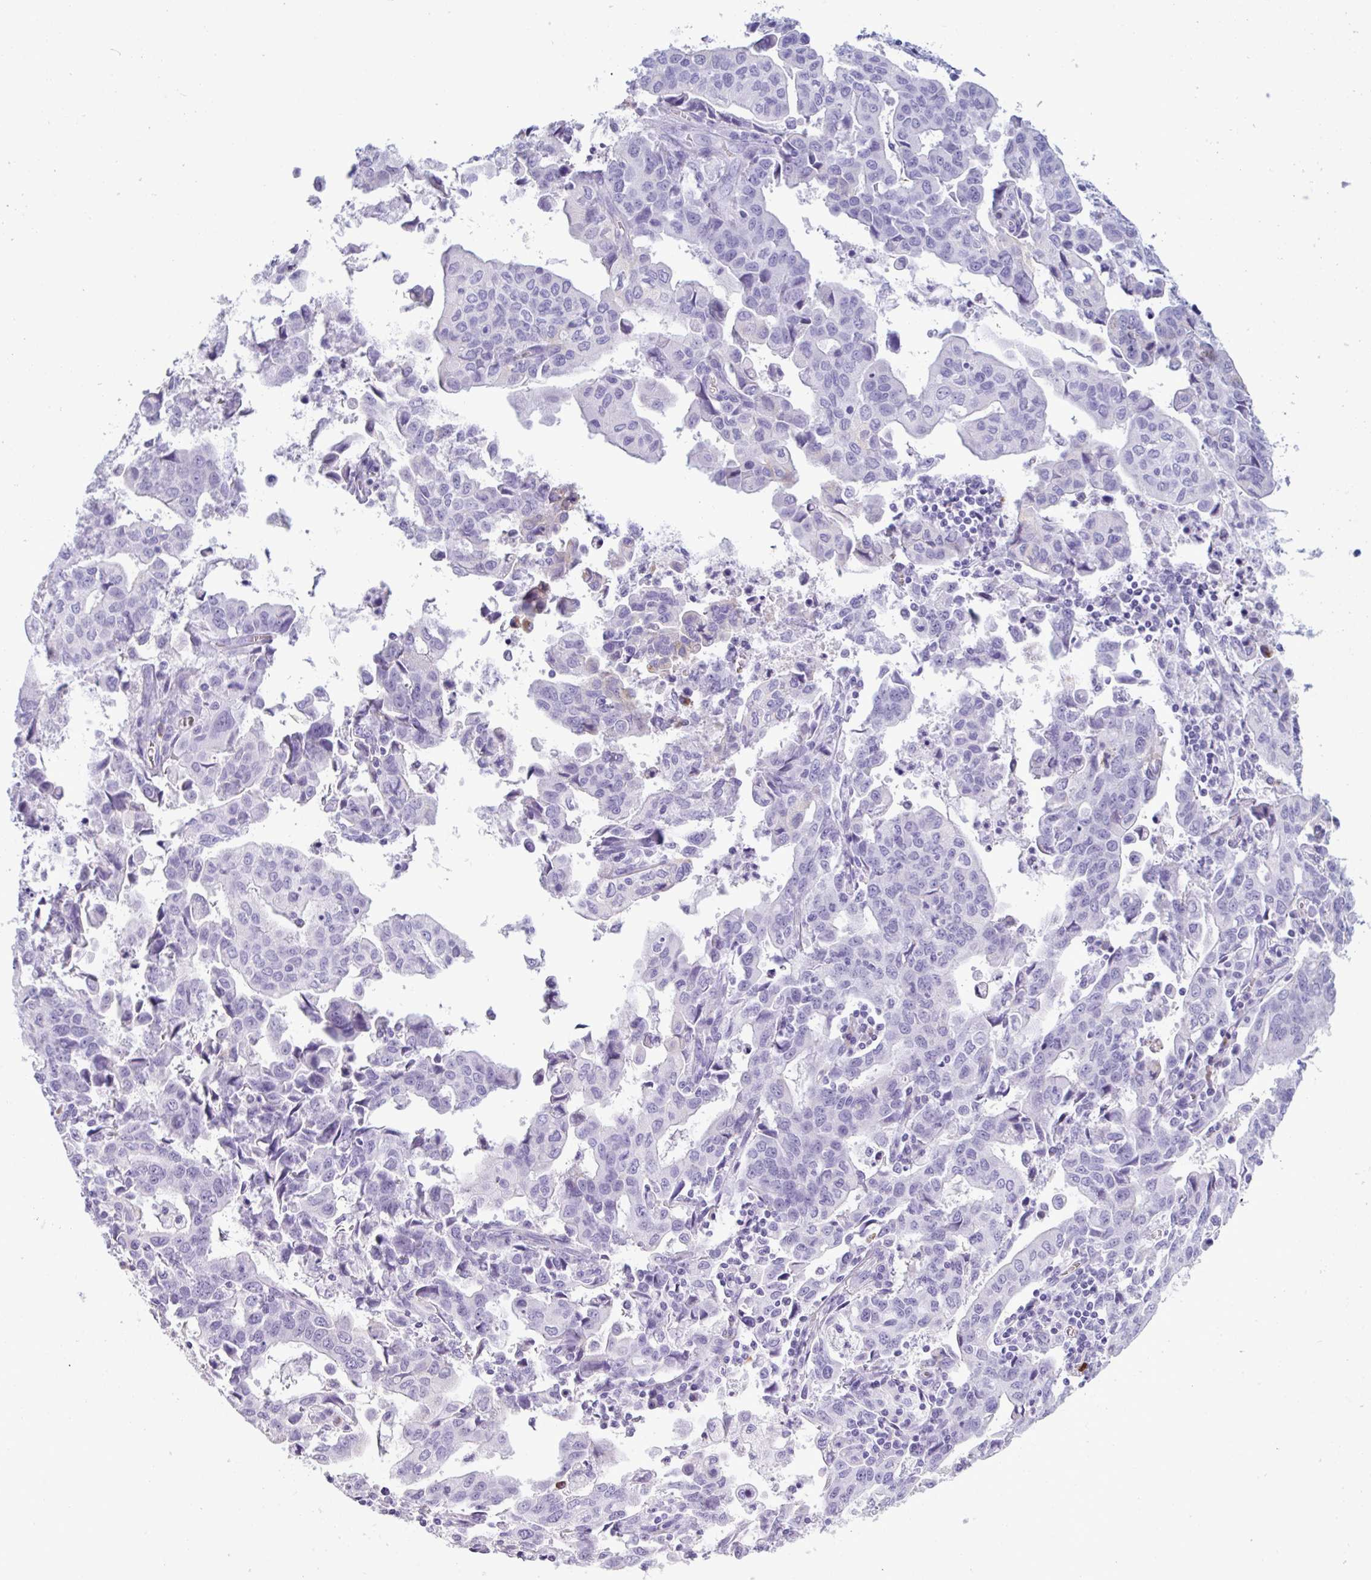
{"staining": {"intensity": "negative", "quantity": "none", "location": "none"}, "tissue": "stomach cancer", "cell_type": "Tumor cells", "image_type": "cancer", "snomed": [{"axis": "morphology", "description": "Adenocarcinoma, NOS"}, {"axis": "topography", "description": "Stomach, upper"}], "caption": "High power microscopy micrograph of an immunohistochemistry image of stomach cancer (adenocarcinoma), revealing no significant staining in tumor cells.", "gene": "SLC2A1", "patient": {"sex": "male", "age": 85}}